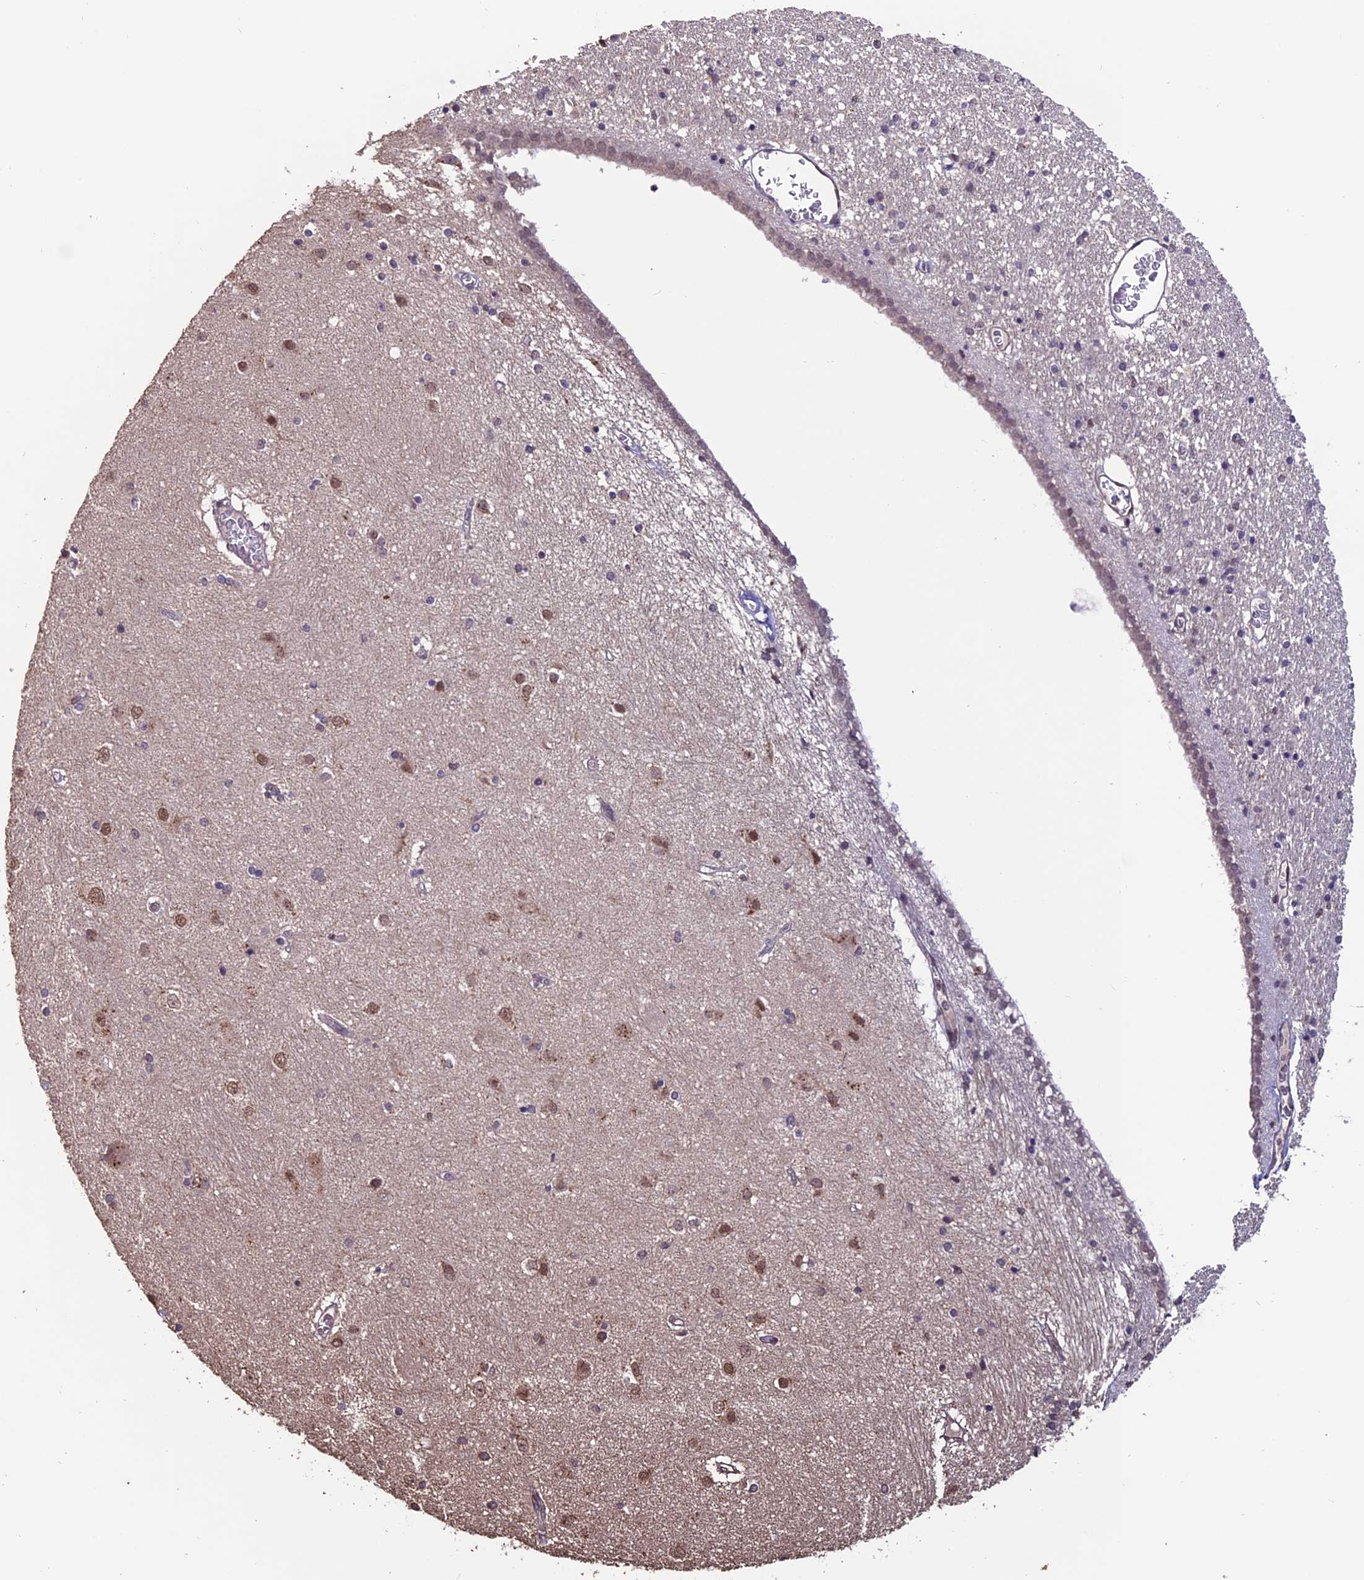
{"staining": {"intensity": "negative", "quantity": "none", "location": "none"}, "tissue": "hippocampus", "cell_type": "Glial cells", "image_type": "normal", "snomed": [{"axis": "morphology", "description": "Normal tissue, NOS"}, {"axis": "topography", "description": "Hippocampus"}], "caption": "The micrograph demonstrates no significant expression in glial cells of hippocampus.", "gene": "CABIN1", "patient": {"sex": "female", "age": 54}}